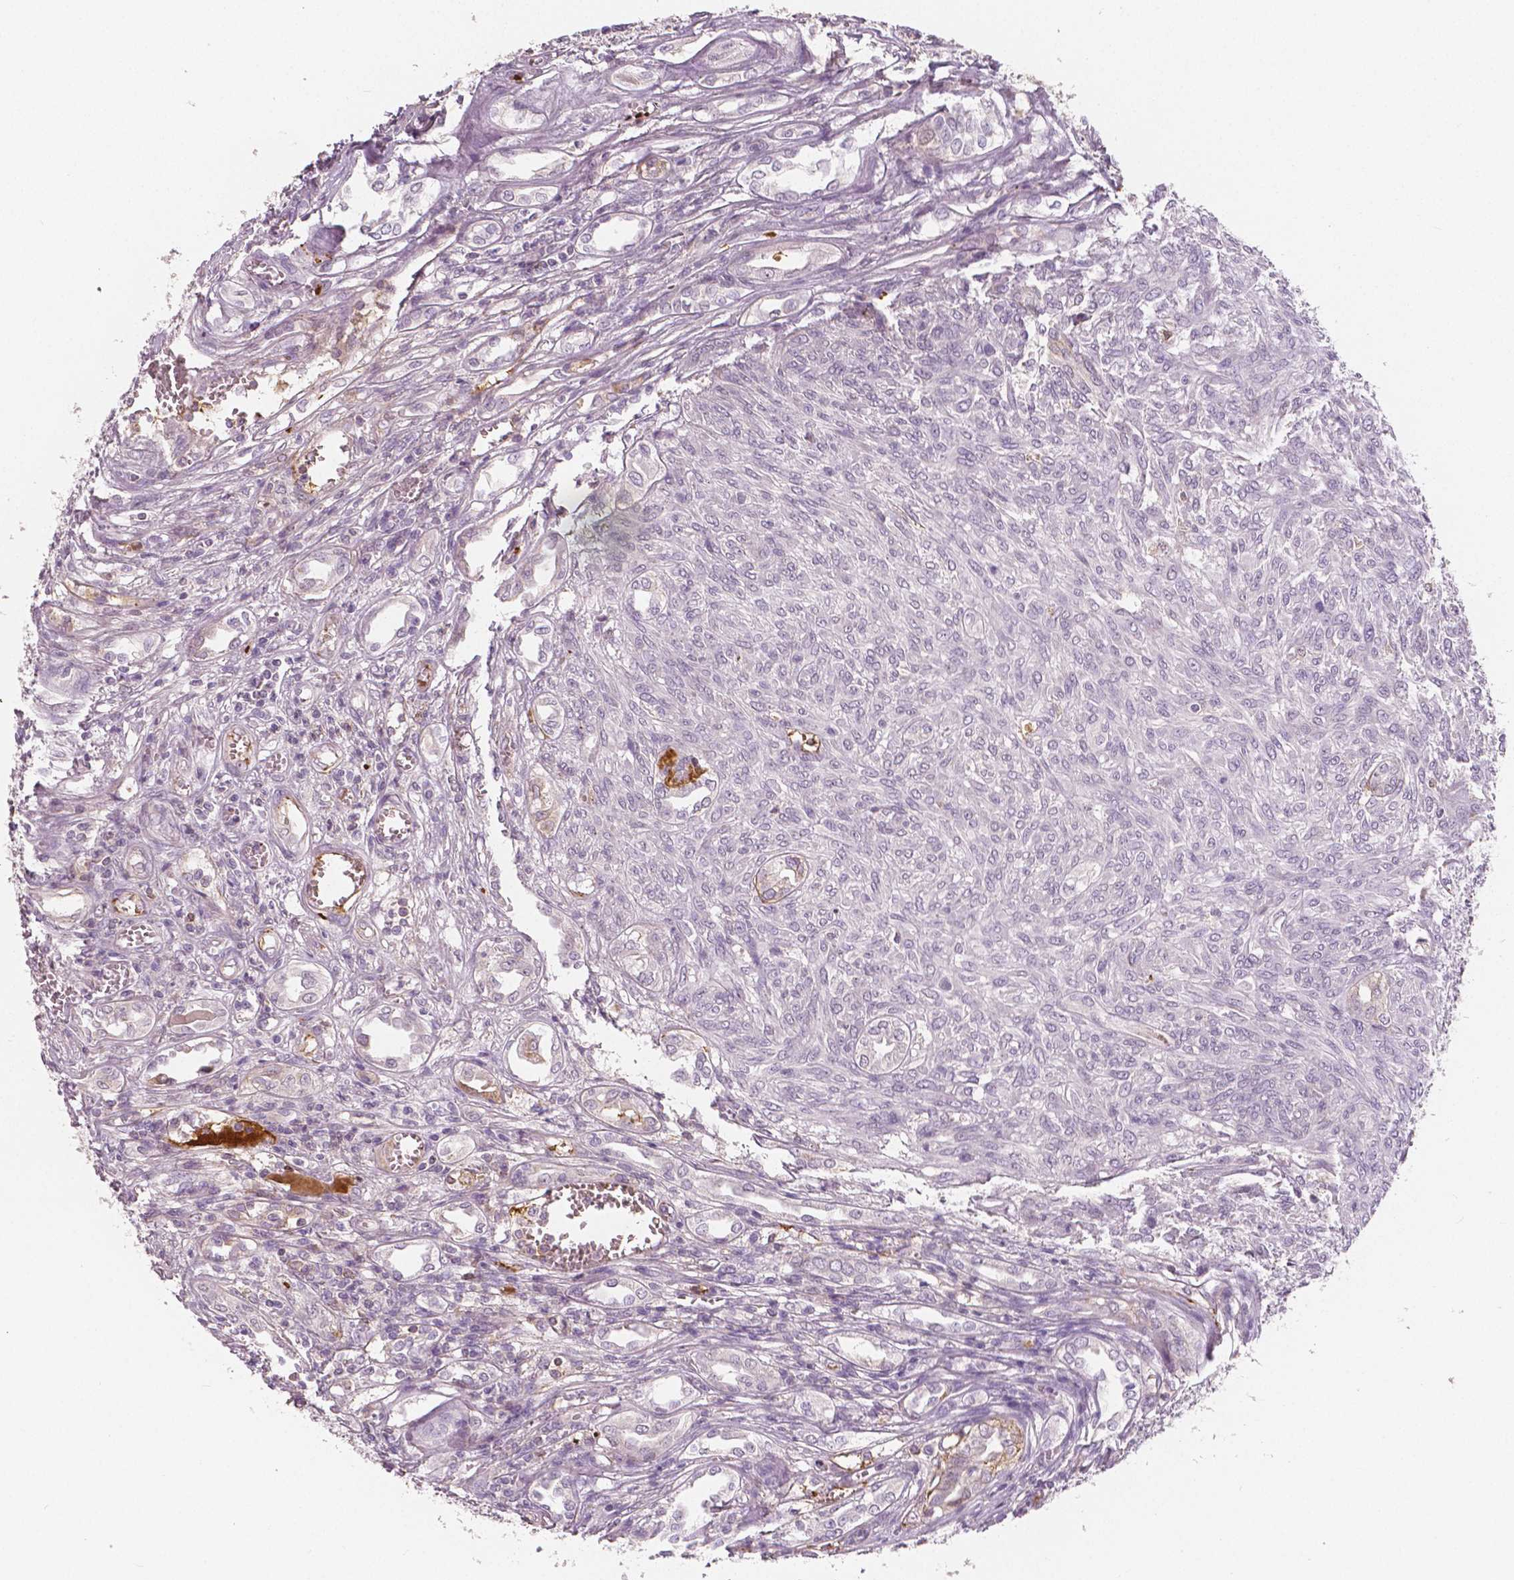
{"staining": {"intensity": "negative", "quantity": "none", "location": "none"}, "tissue": "renal cancer", "cell_type": "Tumor cells", "image_type": "cancer", "snomed": [{"axis": "morphology", "description": "Adenocarcinoma, NOS"}, {"axis": "topography", "description": "Kidney"}], "caption": "Renal adenocarcinoma was stained to show a protein in brown. There is no significant staining in tumor cells.", "gene": "APOA4", "patient": {"sex": "male", "age": 58}}